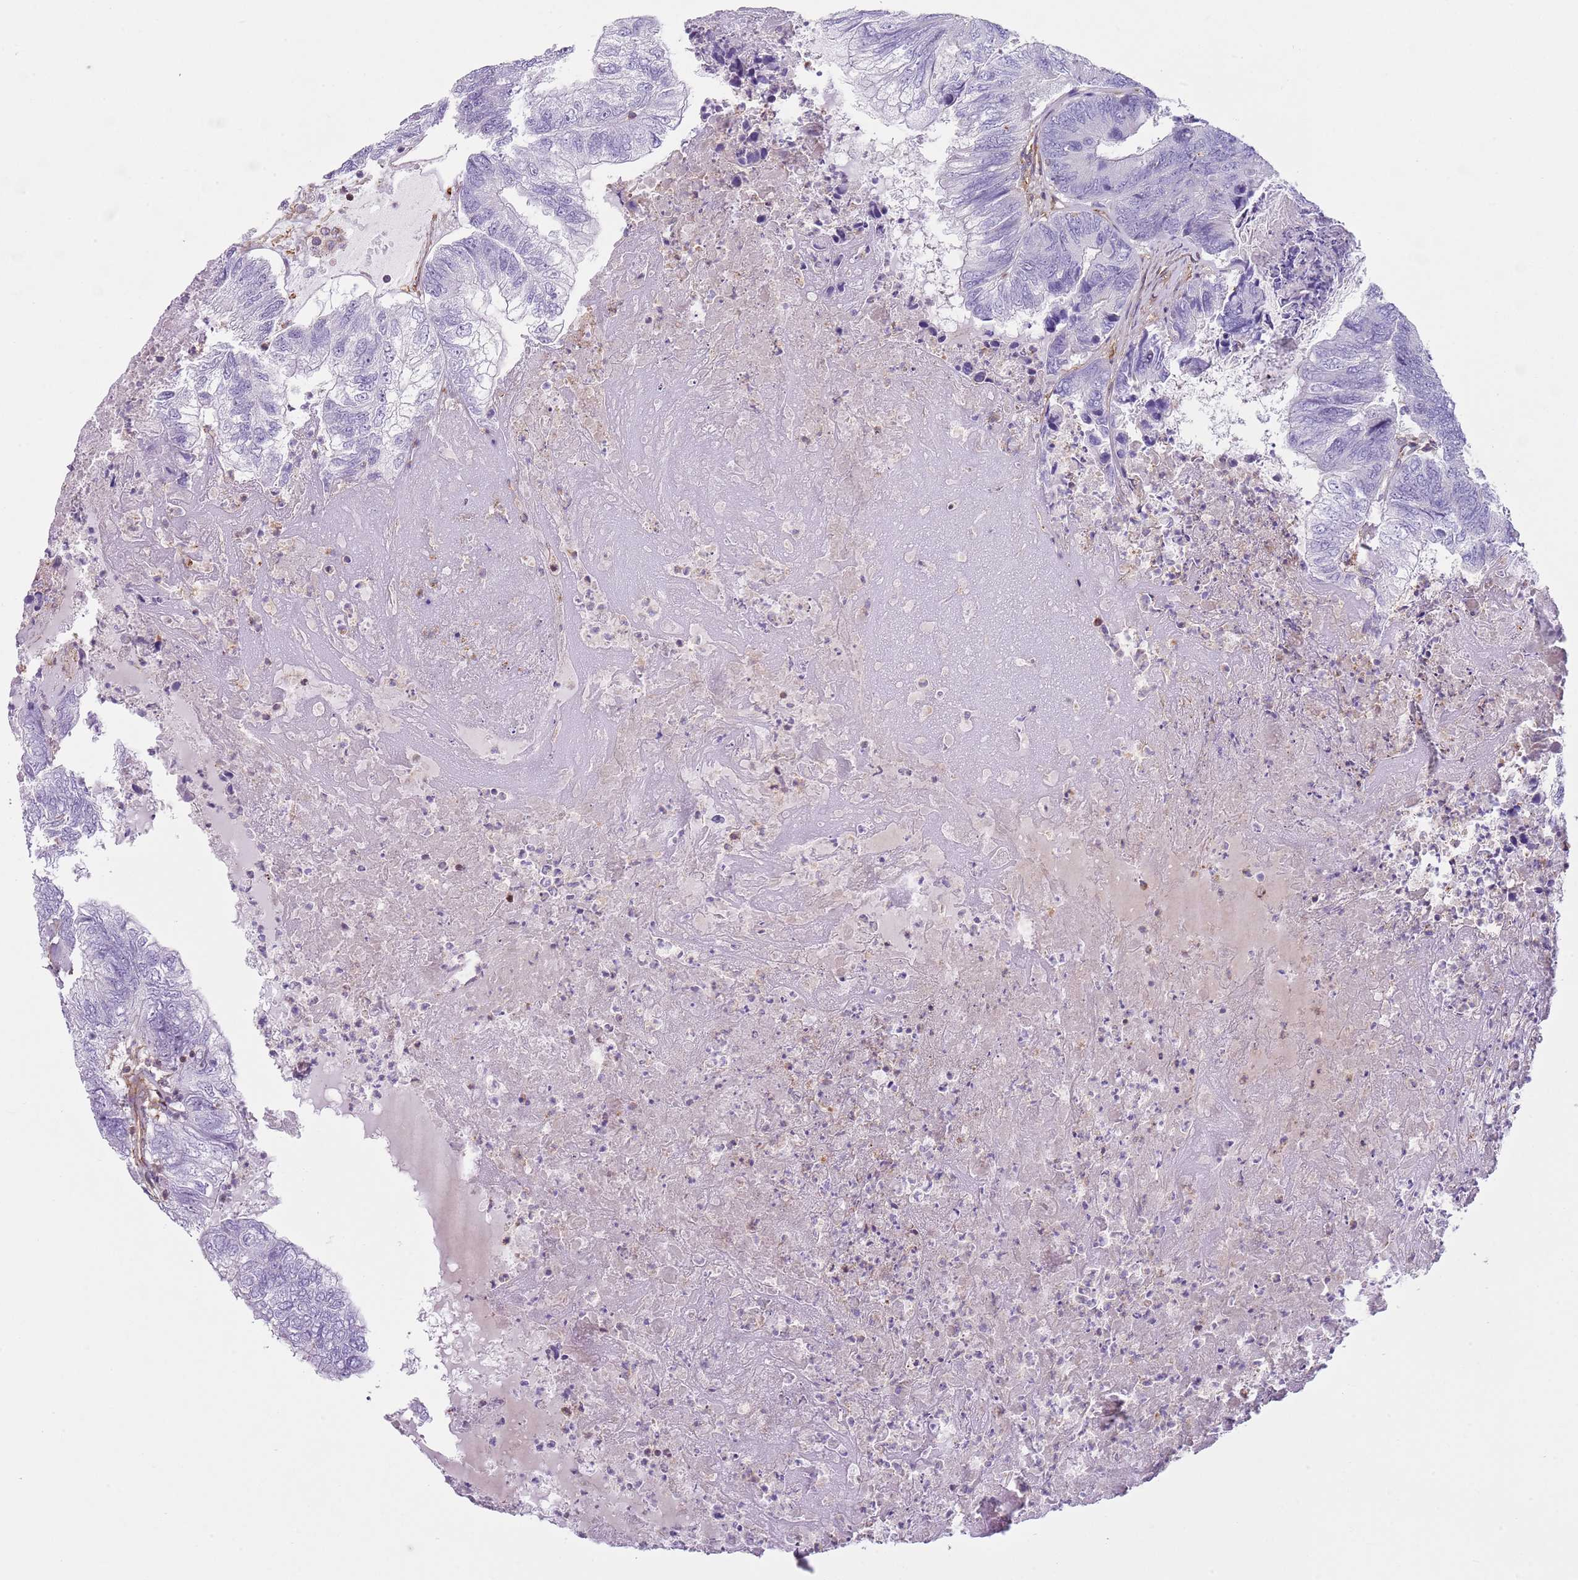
{"staining": {"intensity": "negative", "quantity": "none", "location": "none"}, "tissue": "colorectal cancer", "cell_type": "Tumor cells", "image_type": "cancer", "snomed": [{"axis": "morphology", "description": "Adenocarcinoma, NOS"}, {"axis": "topography", "description": "Colon"}], "caption": "Adenocarcinoma (colorectal) was stained to show a protein in brown. There is no significant staining in tumor cells. (Immunohistochemistry (ihc), brightfield microscopy, high magnification).", "gene": "GNAI3", "patient": {"sex": "female", "age": 67}}